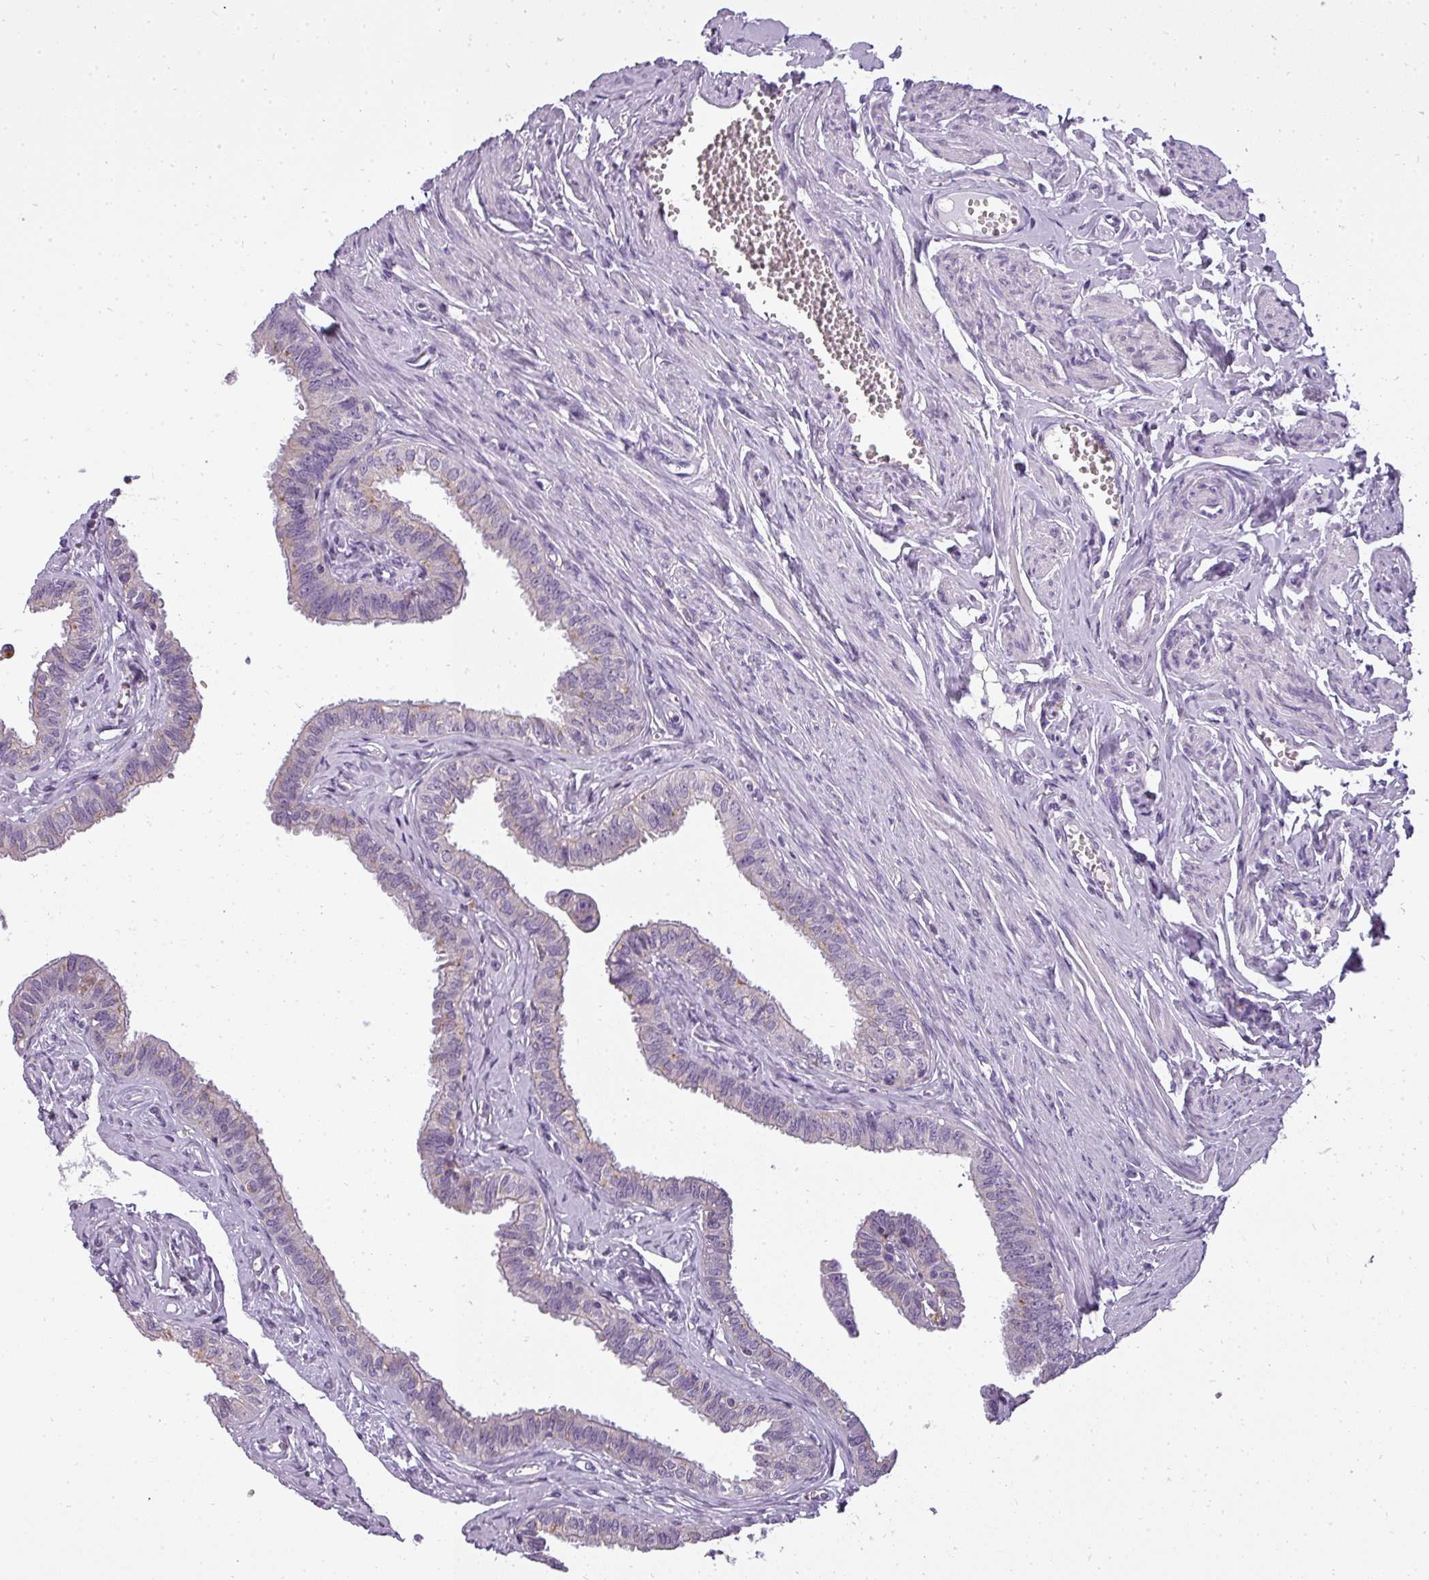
{"staining": {"intensity": "negative", "quantity": "none", "location": "none"}, "tissue": "fallopian tube", "cell_type": "Glandular cells", "image_type": "normal", "snomed": [{"axis": "morphology", "description": "Normal tissue, NOS"}, {"axis": "morphology", "description": "Carcinoma, NOS"}, {"axis": "topography", "description": "Fallopian tube"}, {"axis": "topography", "description": "Ovary"}], "caption": "IHC image of unremarkable fallopian tube: human fallopian tube stained with DAB exhibits no significant protein expression in glandular cells.", "gene": "ATP6V1D", "patient": {"sex": "female", "age": 59}}